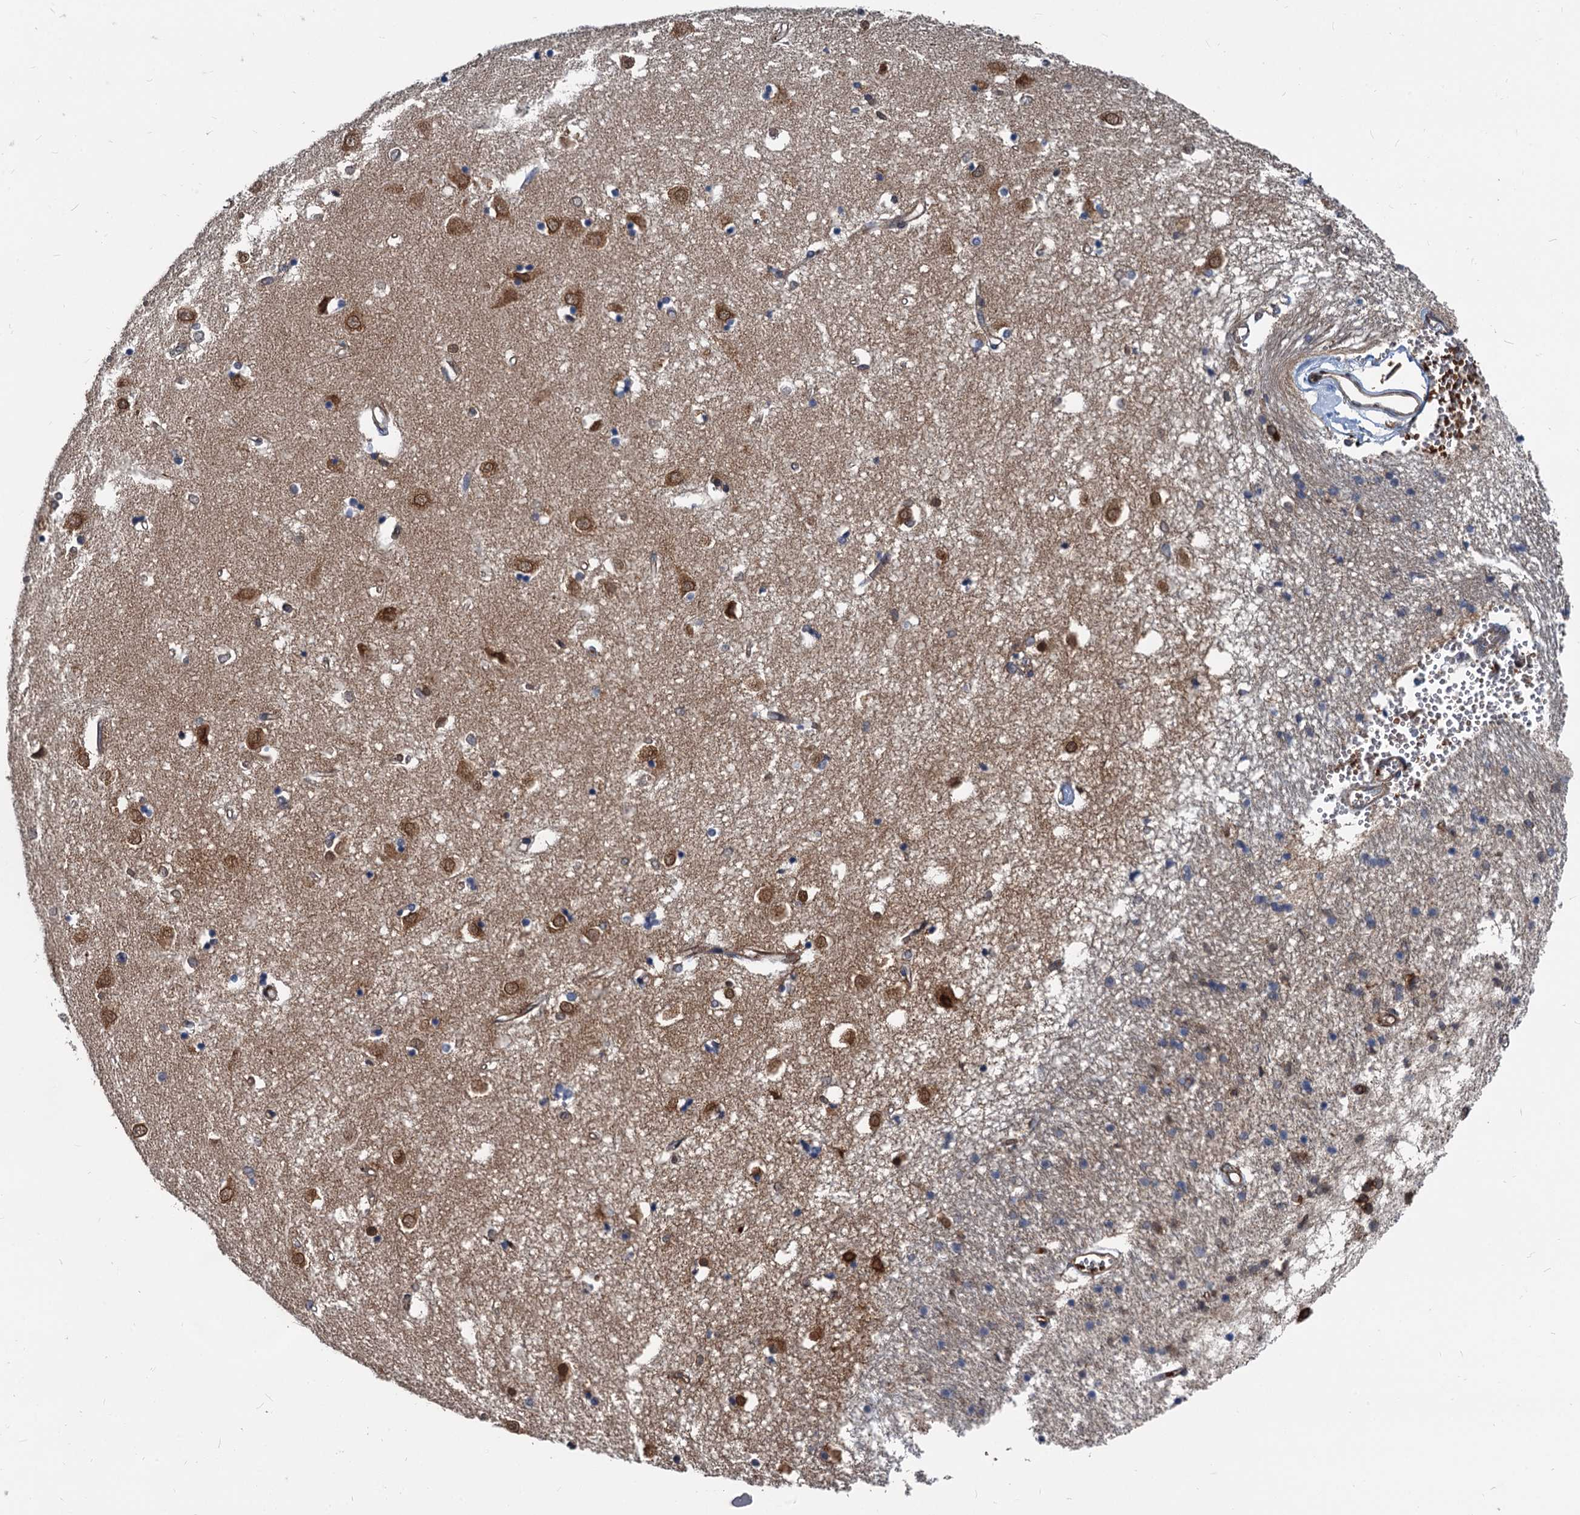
{"staining": {"intensity": "negative", "quantity": "none", "location": "none"}, "tissue": "caudate", "cell_type": "Glial cells", "image_type": "normal", "snomed": [{"axis": "morphology", "description": "Normal tissue, NOS"}, {"axis": "topography", "description": "Lateral ventricle wall"}], "caption": "Glial cells show no significant protein staining in unremarkable caudate. (Brightfield microscopy of DAB IHC at high magnification).", "gene": "STIM1", "patient": {"sex": "male", "age": 45}}